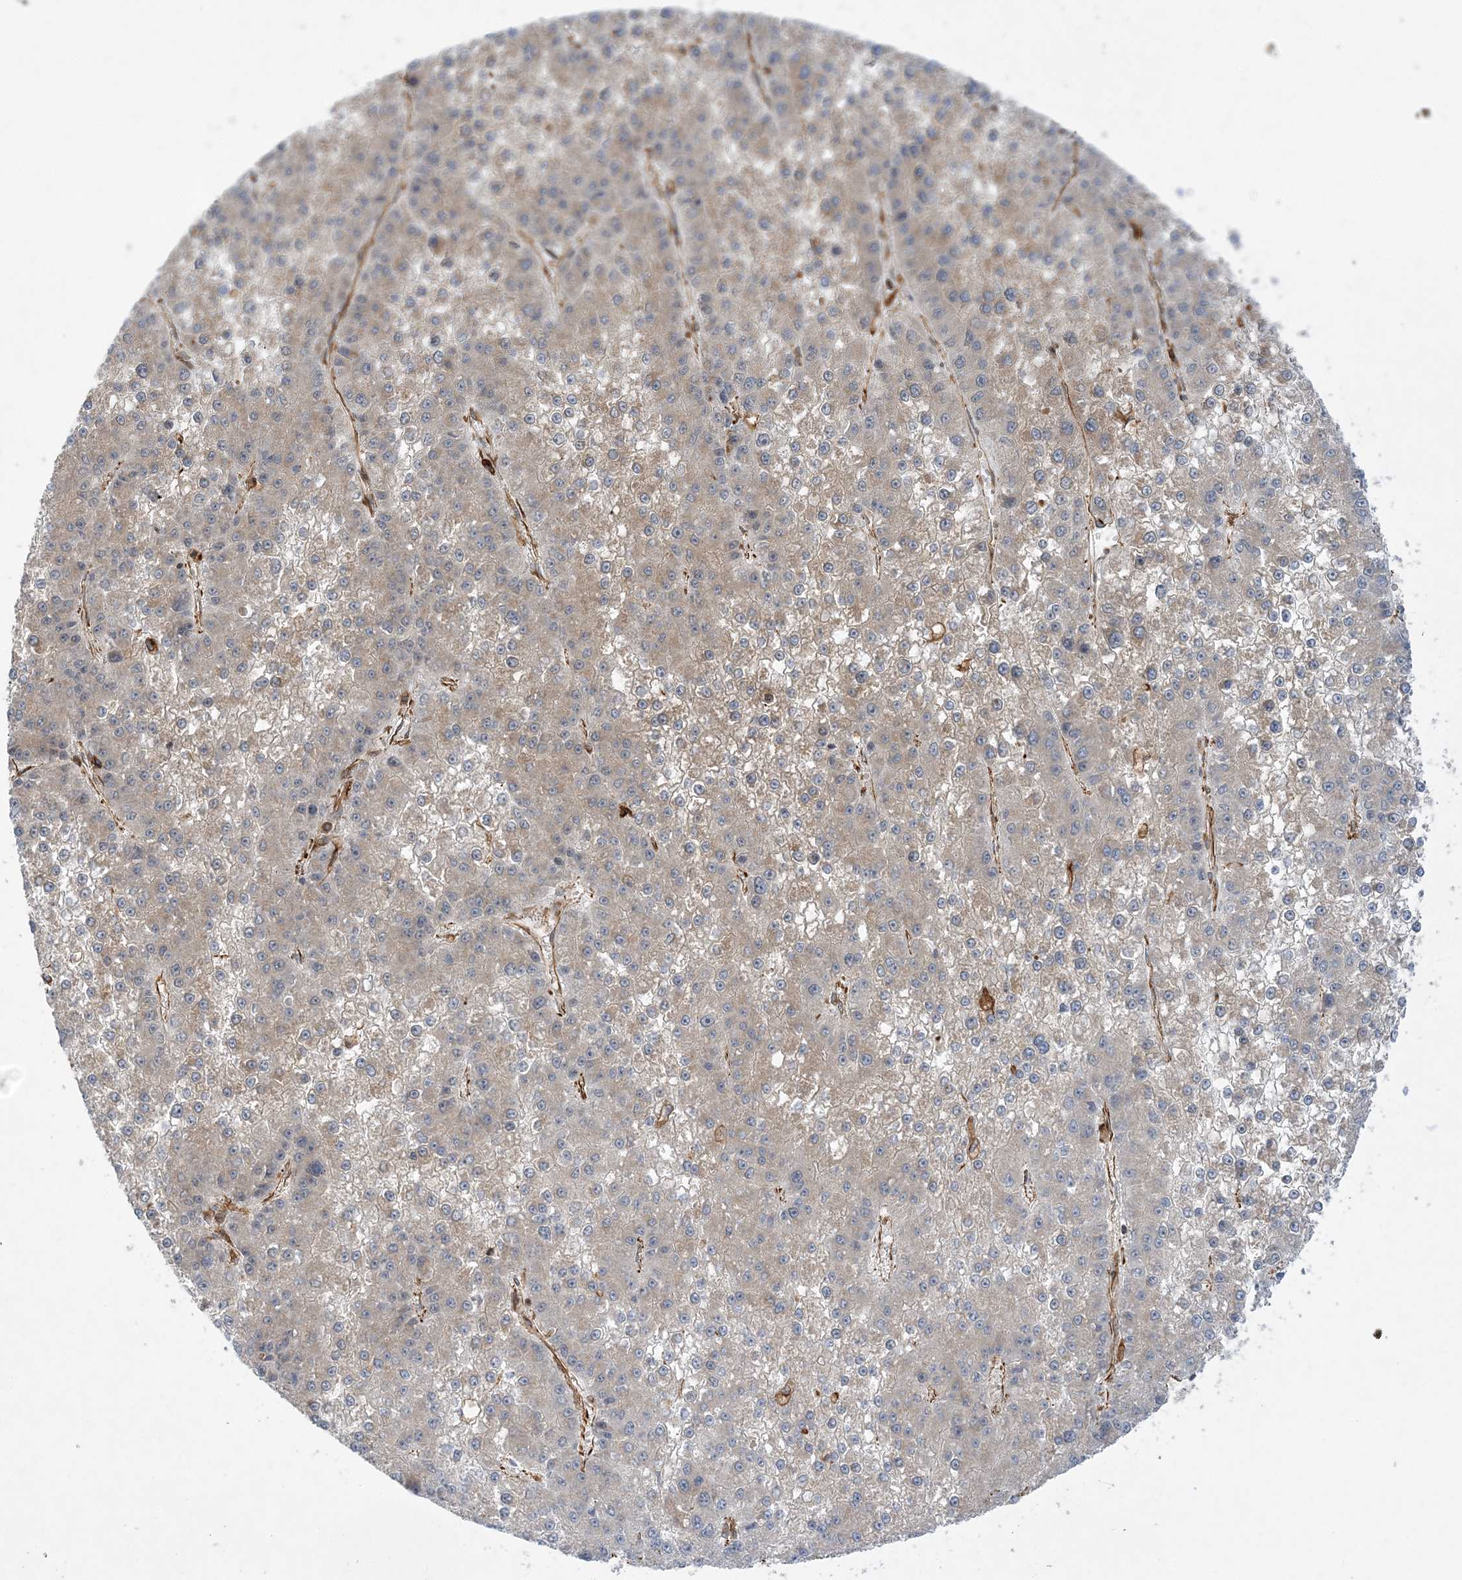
{"staining": {"intensity": "weak", "quantity": "25%-75%", "location": "cytoplasmic/membranous"}, "tissue": "liver cancer", "cell_type": "Tumor cells", "image_type": "cancer", "snomed": [{"axis": "morphology", "description": "Carcinoma, Hepatocellular, NOS"}, {"axis": "topography", "description": "Liver"}], "caption": "Protein expression analysis of liver cancer demonstrates weak cytoplasmic/membranous positivity in about 25%-75% of tumor cells.", "gene": "FAM114A2", "patient": {"sex": "female", "age": 73}}